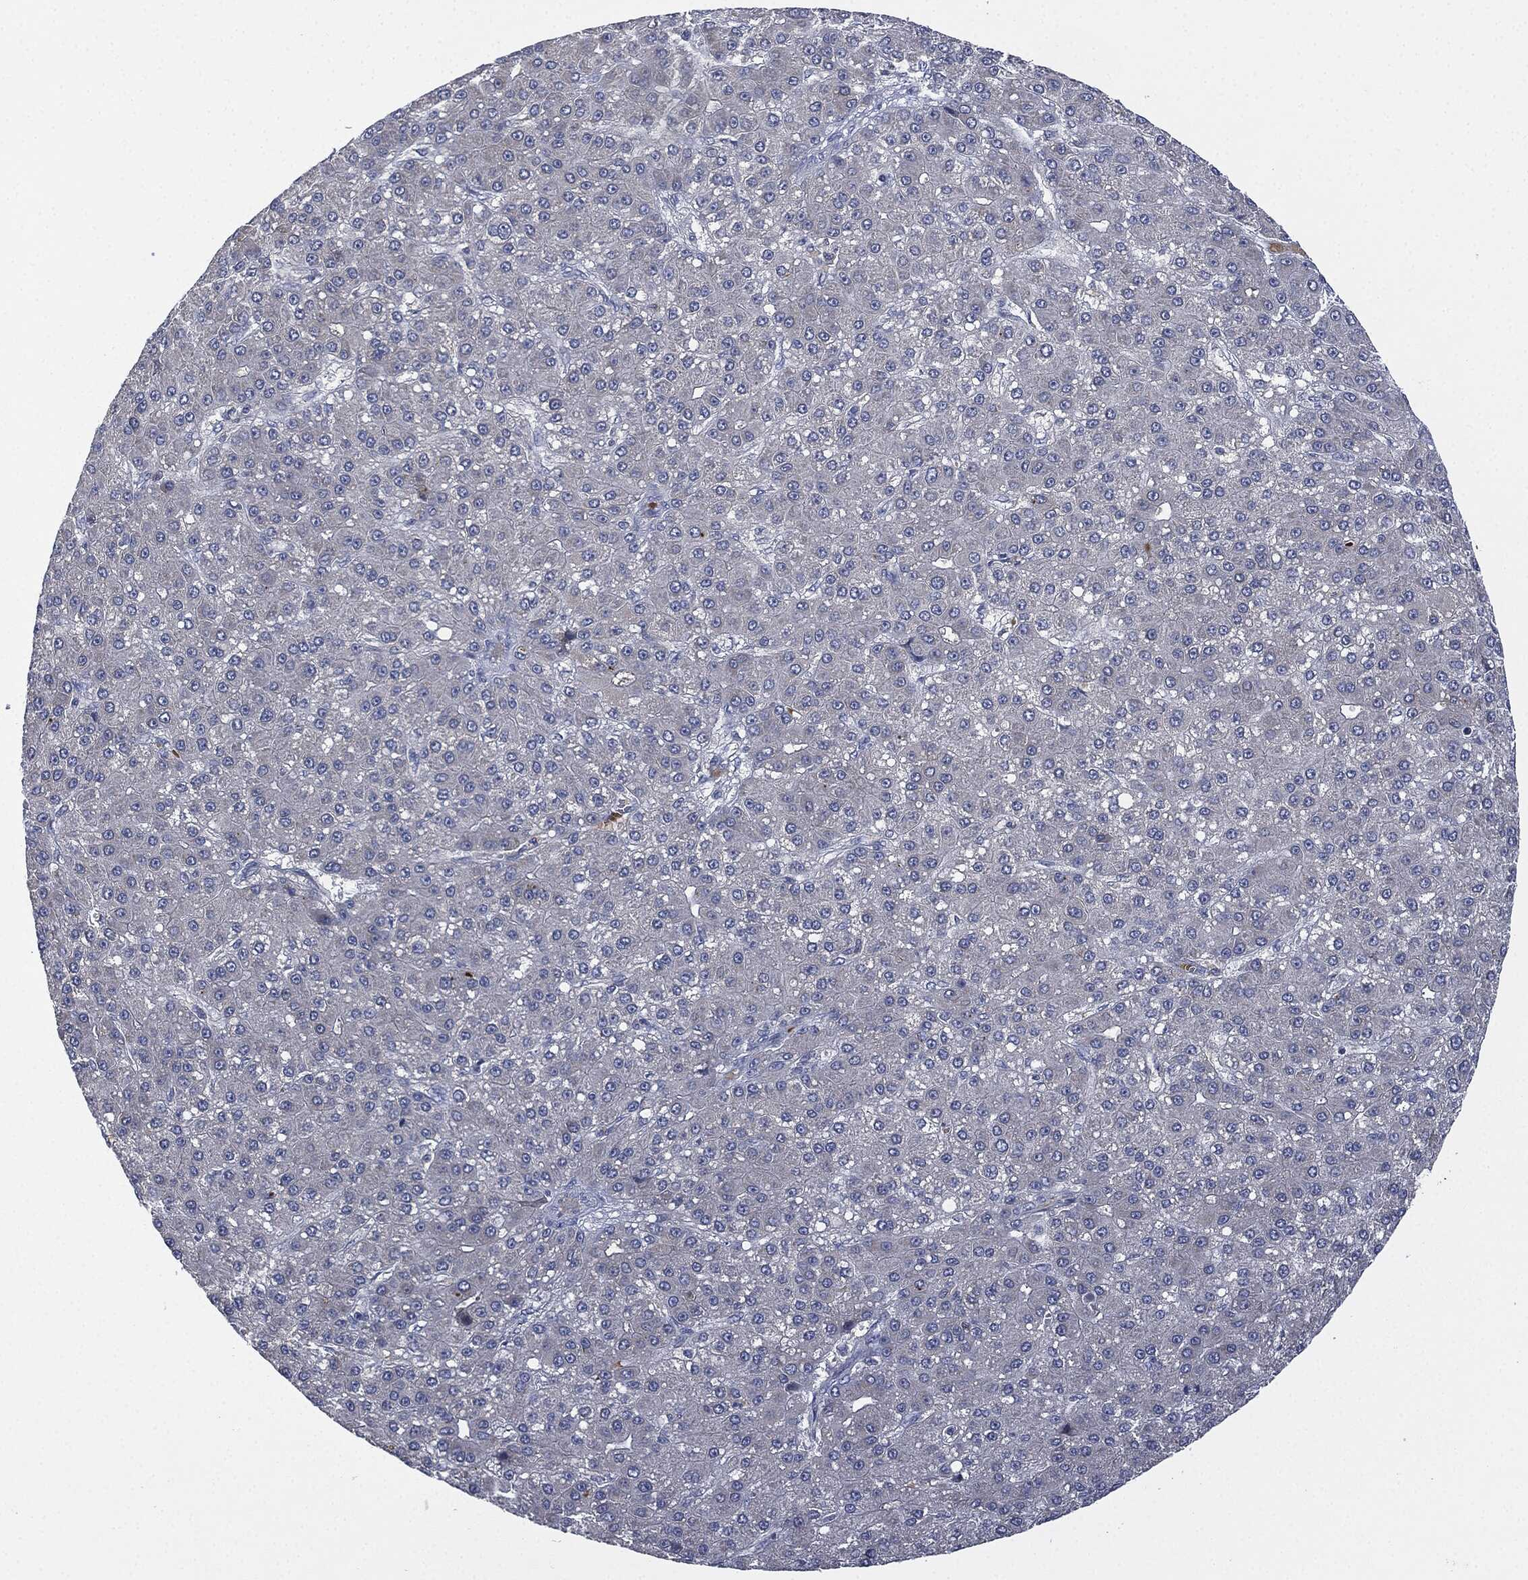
{"staining": {"intensity": "negative", "quantity": "none", "location": "none"}, "tissue": "liver cancer", "cell_type": "Tumor cells", "image_type": "cancer", "snomed": [{"axis": "morphology", "description": "Carcinoma, Hepatocellular, NOS"}, {"axis": "topography", "description": "Liver"}], "caption": "Histopathology image shows no significant protein expression in tumor cells of hepatocellular carcinoma (liver).", "gene": "SIGLEC9", "patient": {"sex": "male", "age": 67}}